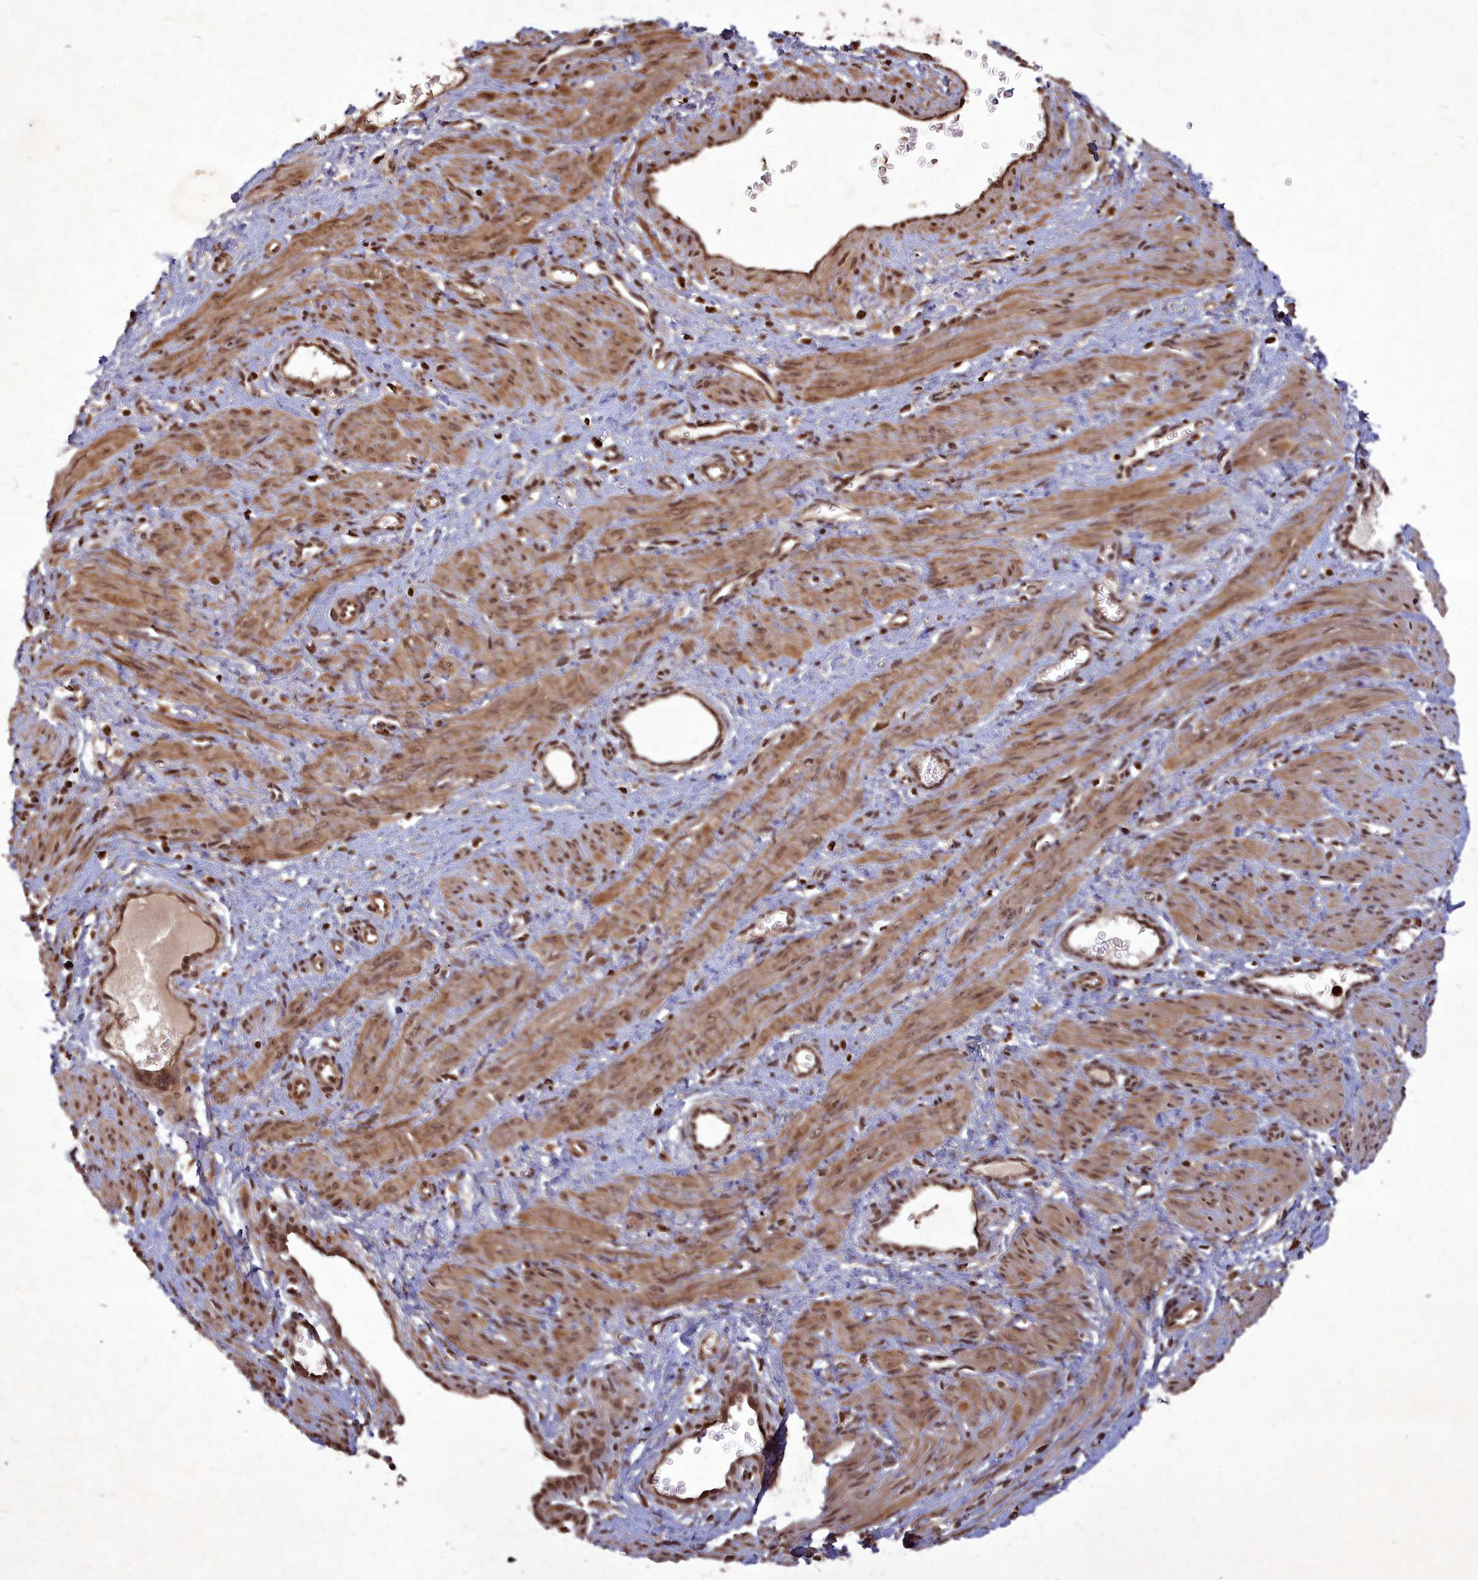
{"staining": {"intensity": "moderate", "quantity": ">75%", "location": "cytoplasmic/membranous,nuclear"}, "tissue": "smooth muscle", "cell_type": "Smooth muscle cells", "image_type": "normal", "snomed": [{"axis": "morphology", "description": "Normal tissue, NOS"}, {"axis": "topography", "description": "Endometrium"}], "caption": "Protein staining by immunohistochemistry (IHC) exhibits moderate cytoplasmic/membranous,nuclear expression in approximately >75% of smooth muscle cells in benign smooth muscle.", "gene": "SRMS", "patient": {"sex": "female", "age": 33}}